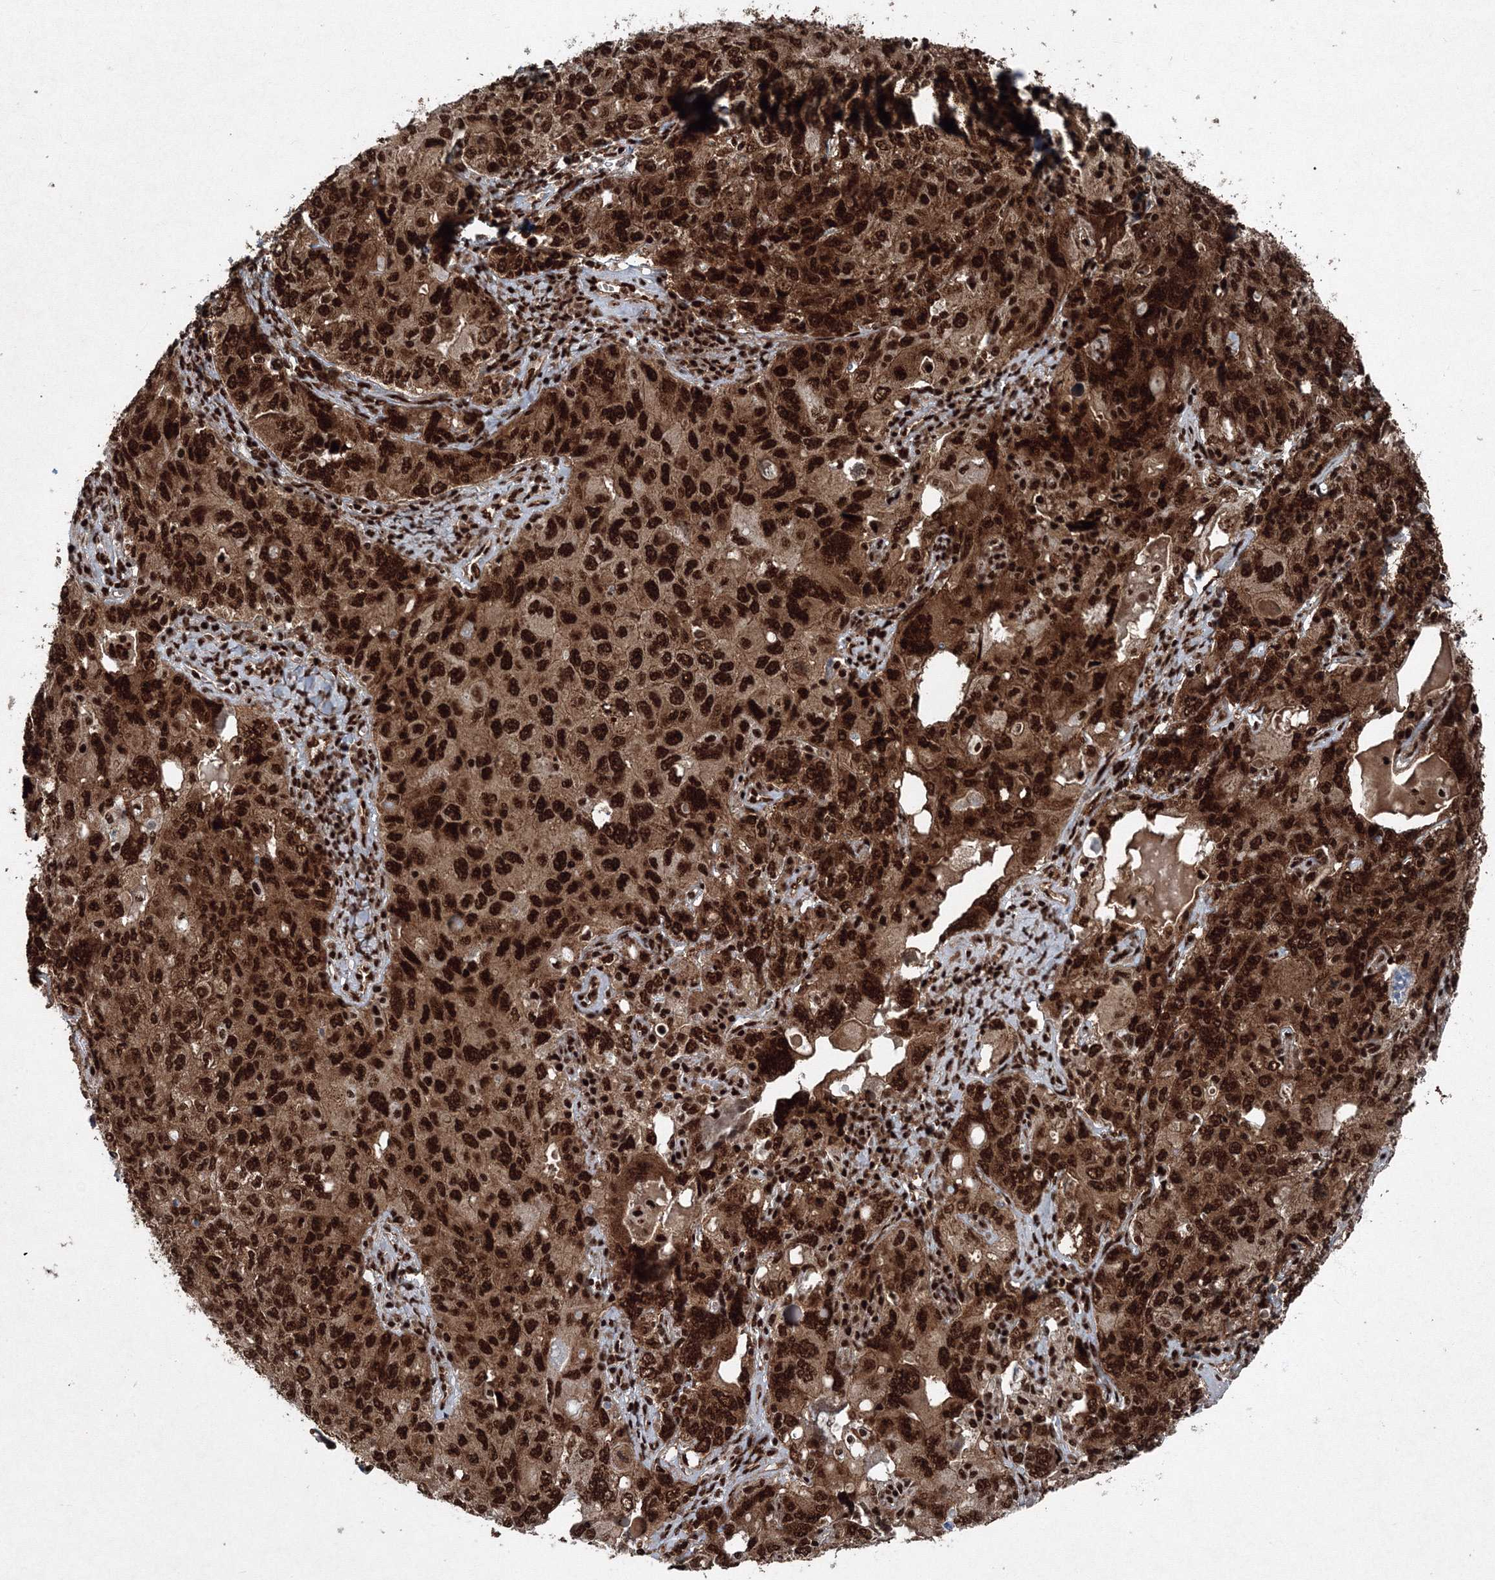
{"staining": {"intensity": "strong", "quantity": ">75%", "location": "cytoplasmic/membranous,nuclear"}, "tissue": "ovarian cancer", "cell_type": "Tumor cells", "image_type": "cancer", "snomed": [{"axis": "morphology", "description": "Carcinoma, endometroid"}, {"axis": "topography", "description": "Ovary"}], "caption": "This is an image of IHC staining of endometroid carcinoma (ovarian), which shows strong staining in the cytoplasmic/membranous and nuclear of tumor cells.", "gene": "SNRPC", "patient": {"sex": "female", "age": 62}}